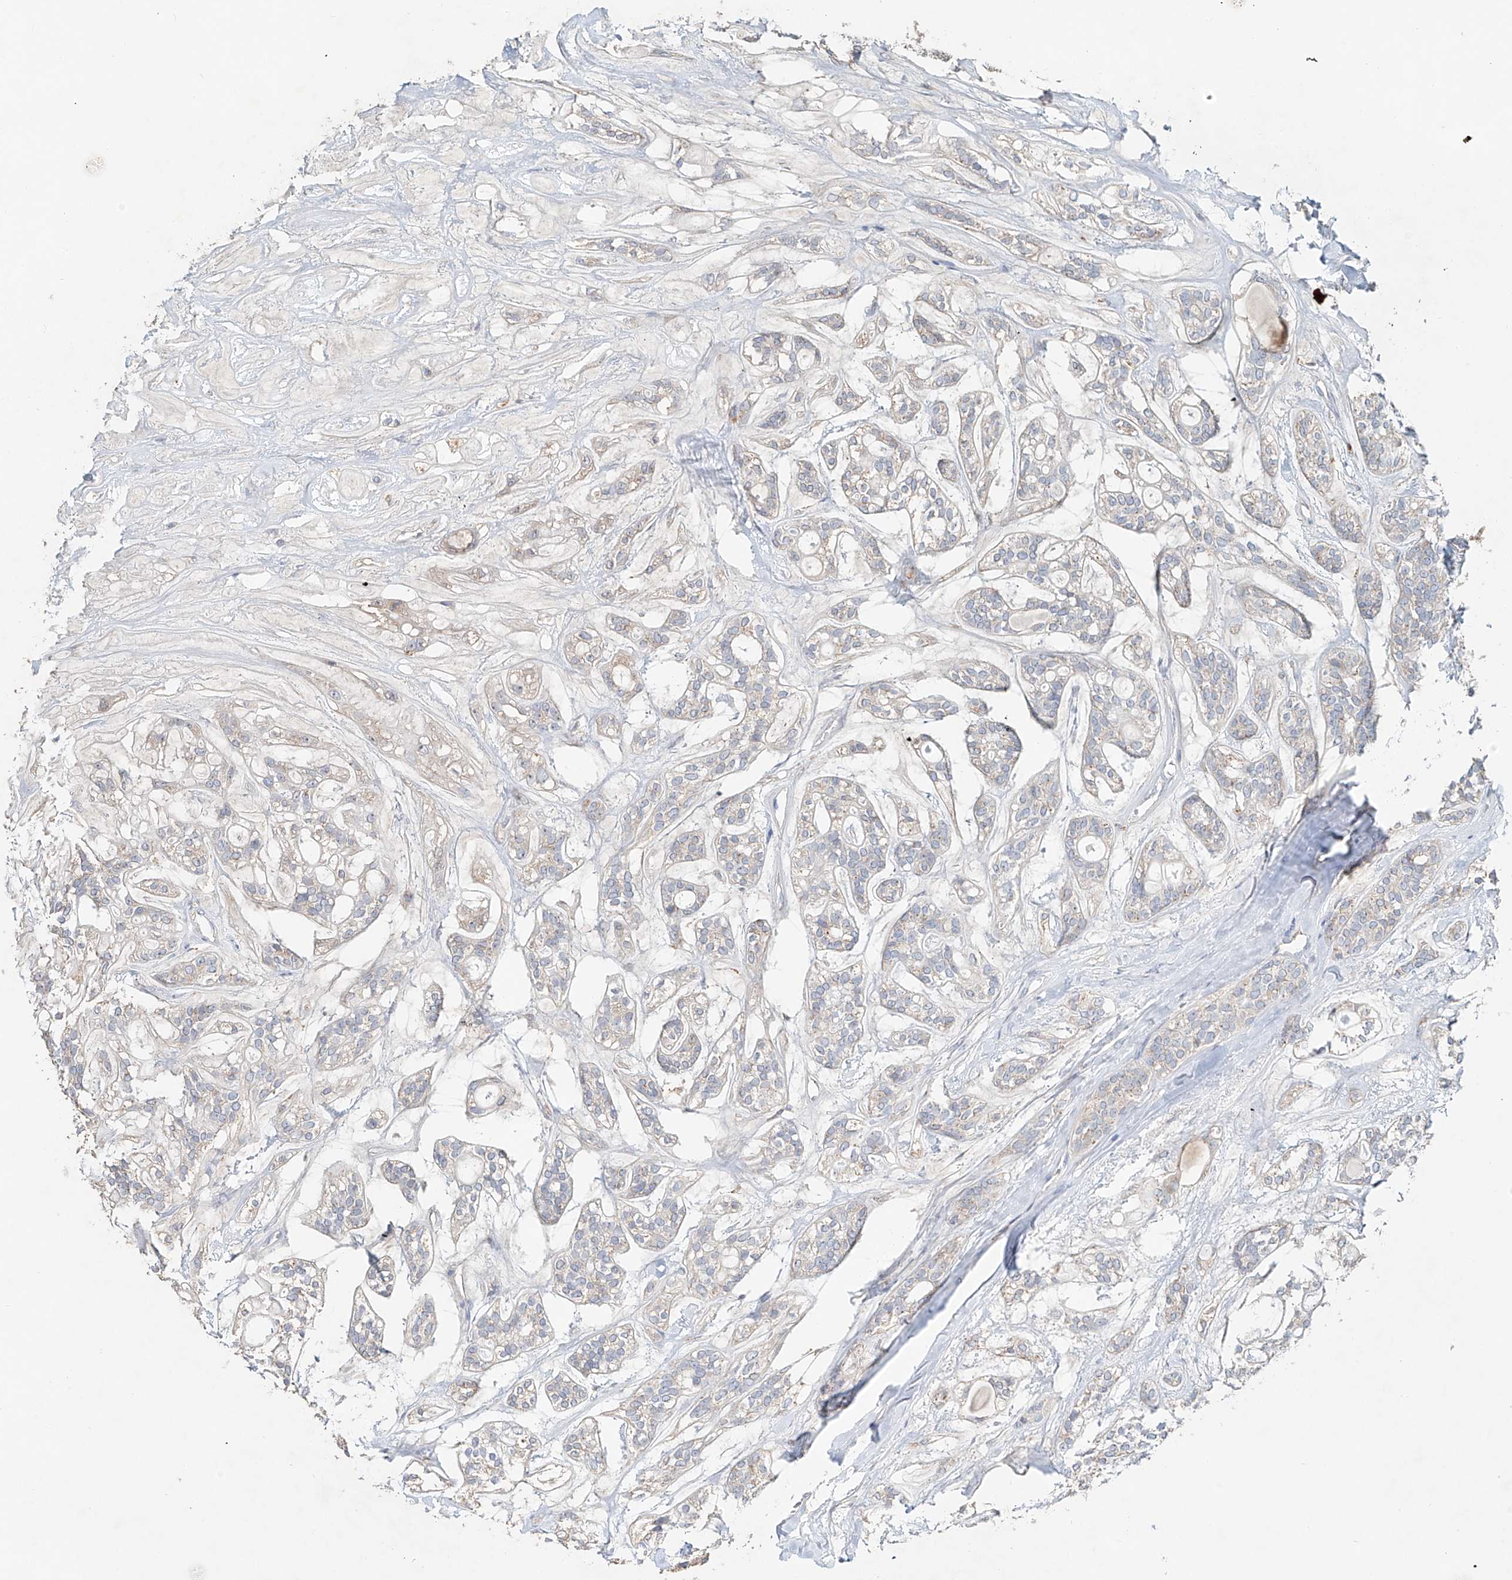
{"staining": {"intensity": "negative", "quantity": "none", "location": "none"}, "tissue": "head and neck cancer", "cell_type": "Tumor cells", "image_type": "cancer", "snomed": [{"axis": "morphology", "description": "Adenocarcinoma, NOS"}, {"axis": "topography", "description": "Head-Neck"}], "caption": "IHC histopathology image of human head and neck cancer (adenocarcinoma) stained for a protein (brown), which reveals no positivity in tumor cells. (Brightfield microscopy of DAB (3,3'-diaminobenzidine) immunohistochemistry (IHC) at high magnification).", "gene": "TRIM47", "patient": {"sex": "male", "age": 66}}